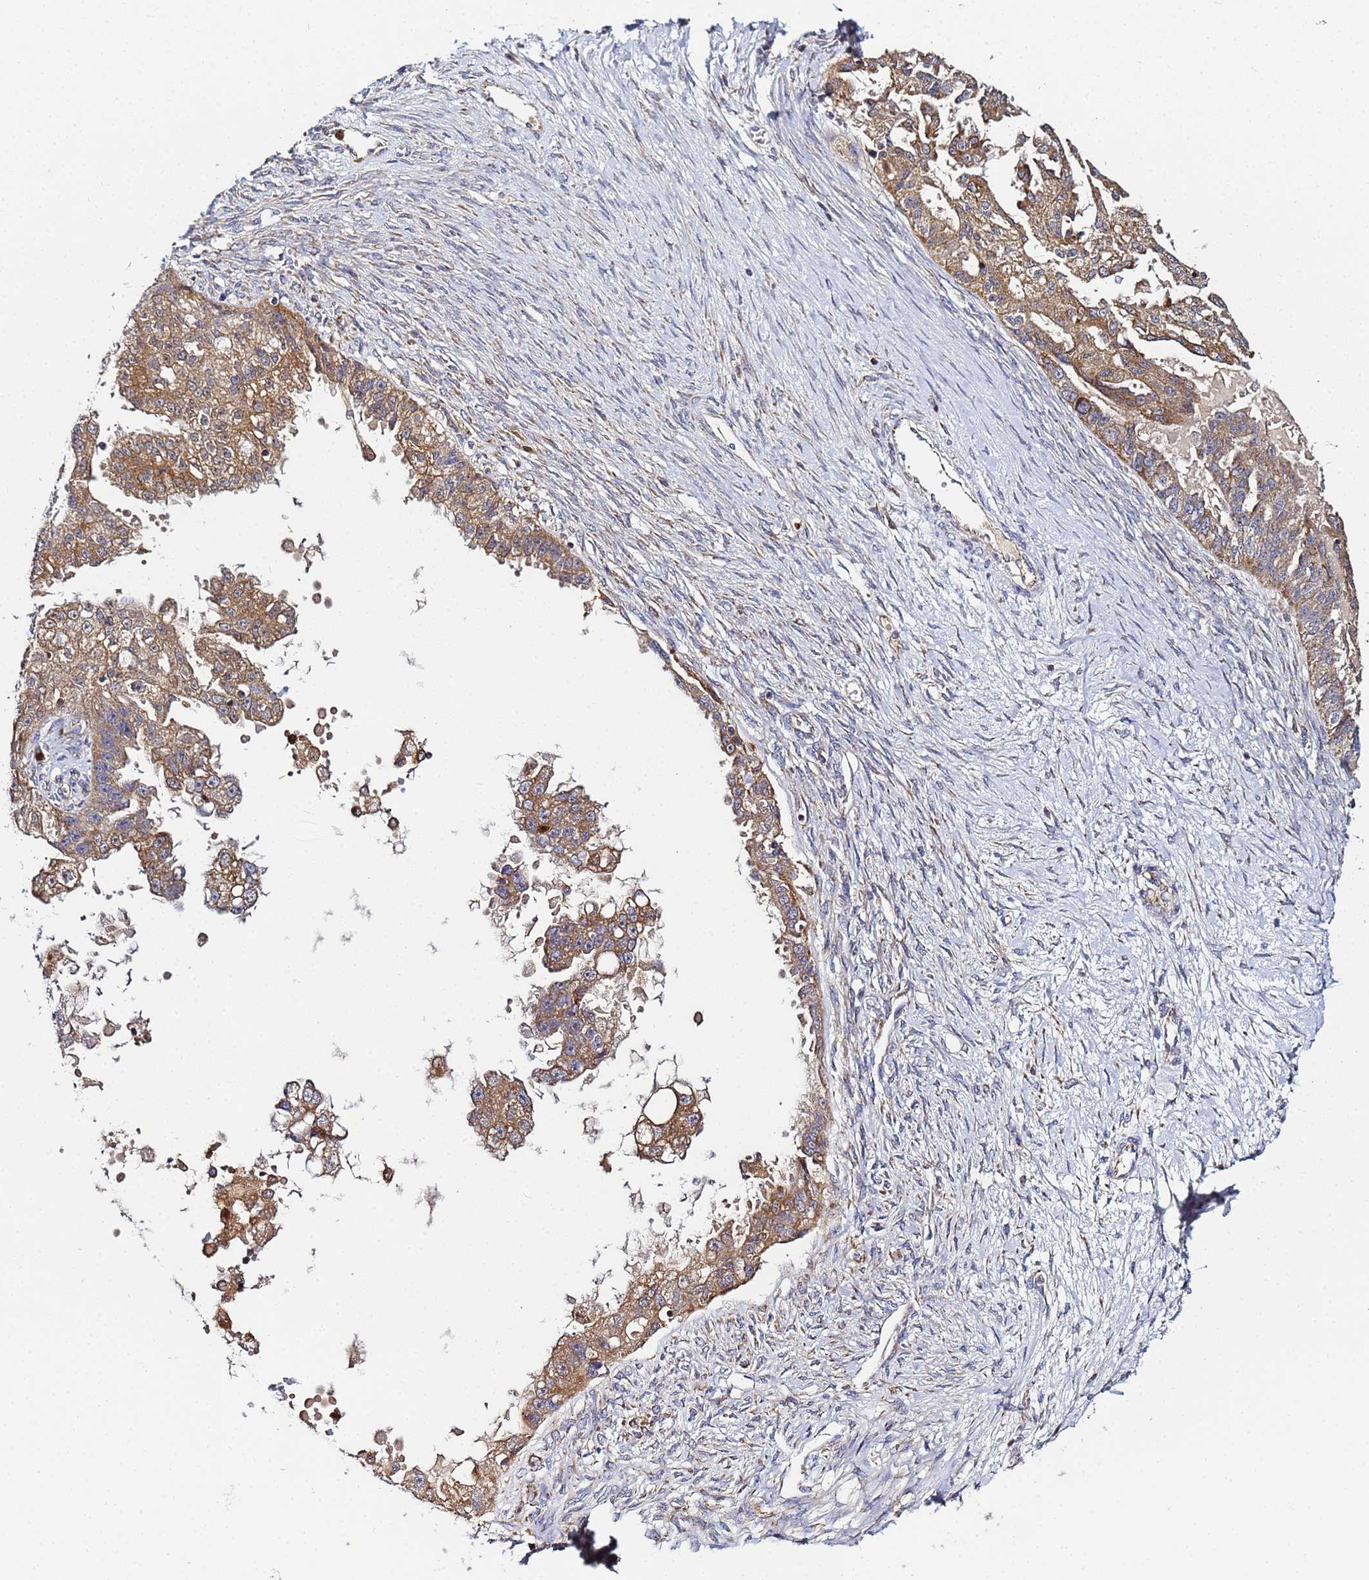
{"staining": {"intensity": "moderate", "quantity": "25%-75%", "location": "cytoplasmic/membranous"}, "tissue": "ovarian cancer", "cell_type": "Tumor cells", "image_type": "cancer", "snomed": [{"axis": "morphology", "description": "Cystadenocarcinoma, serous, NOS"}, {"axis": "topography", "description": "Ovary"}], "caption": "Ovarian cancer (serous cystadenocarcinoma) was stained to show a protein in brown. There is medium levels of moderate cytoplasmic/membranous staining in approximately 25%-75% of tumor cells.", "gene": "CCDC127", "patient": {"sex": "female", "age": 58}}